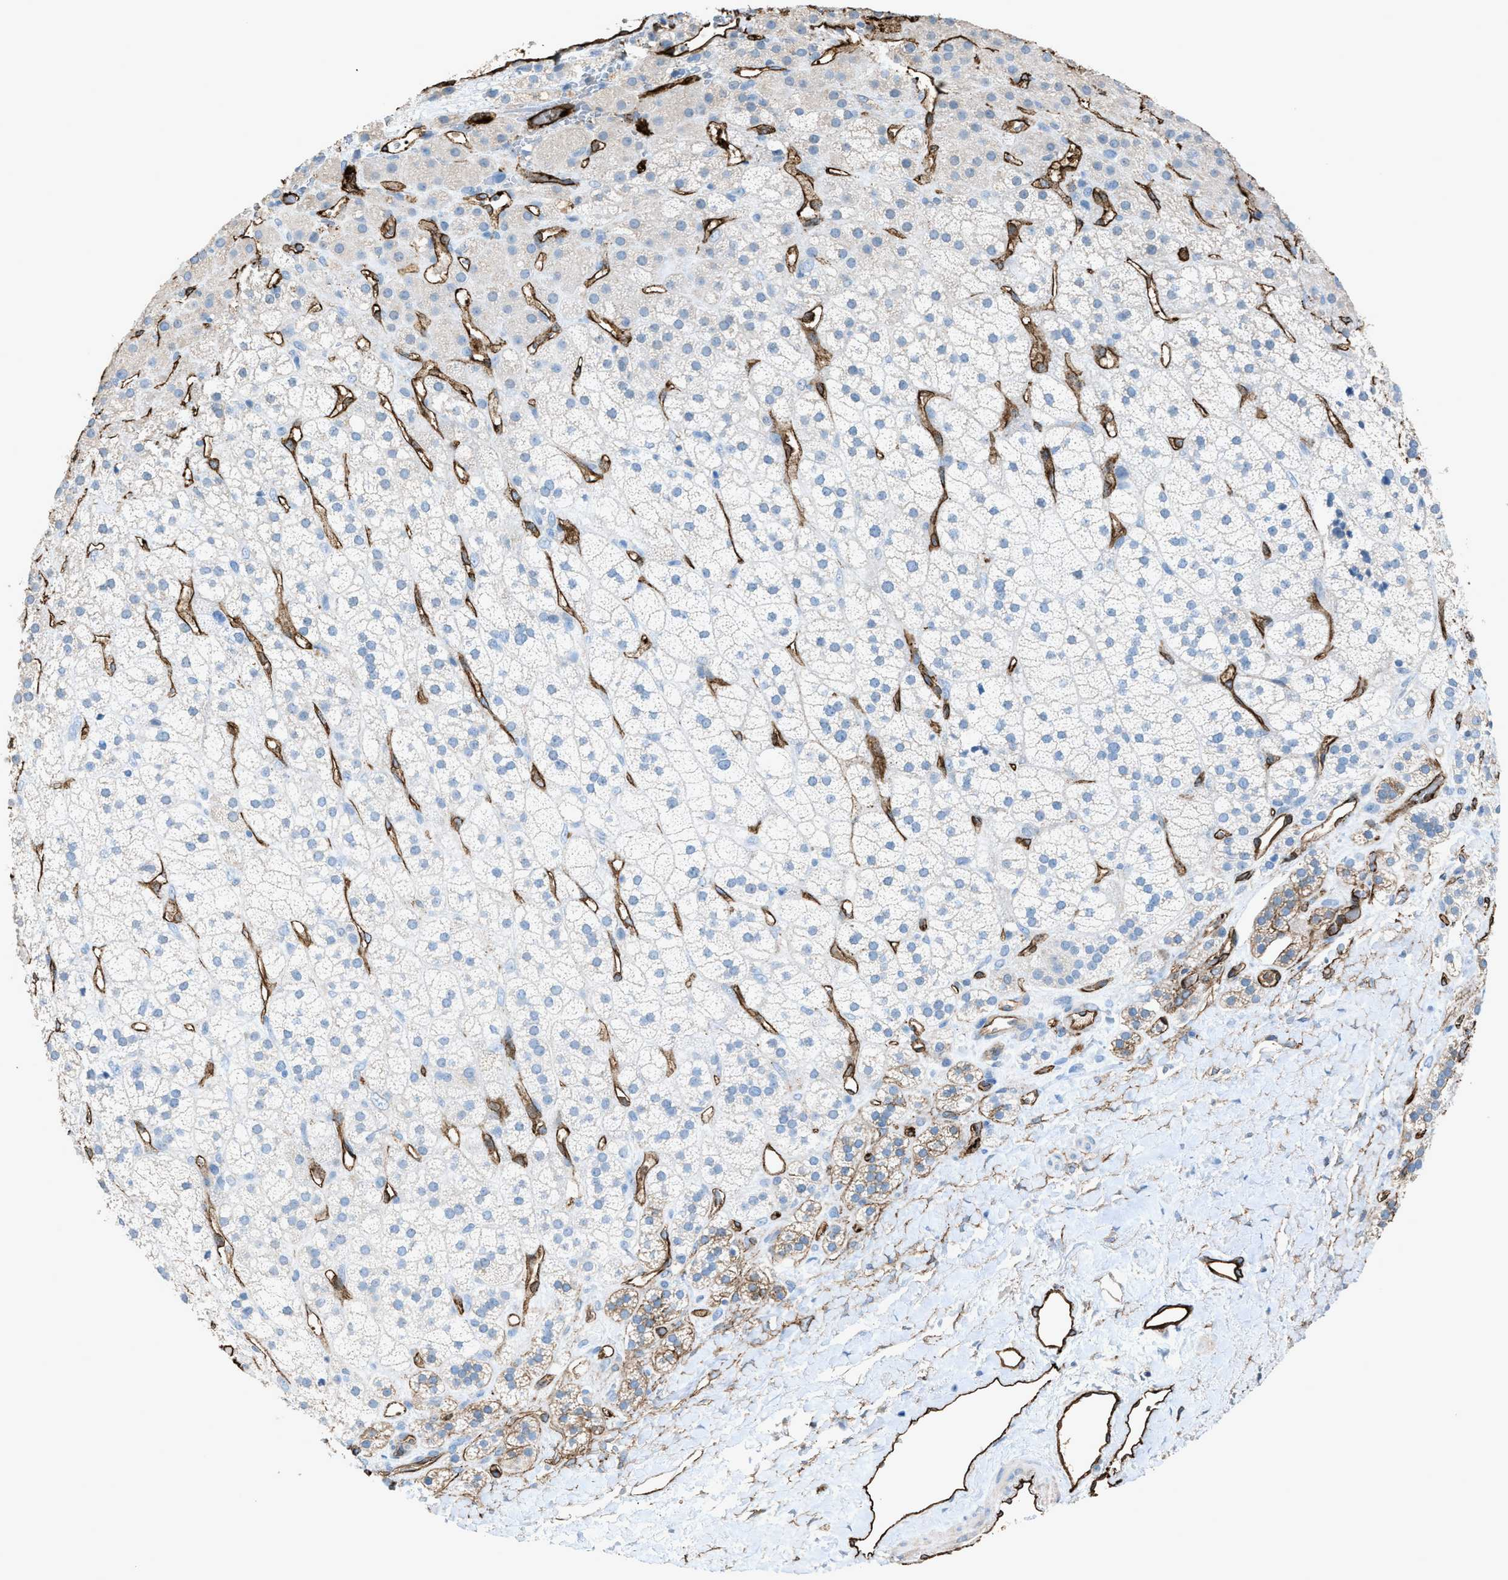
{"staining": {"intensity": "negative", "quantity": "none", "location": "none"}, "tissue": "adrenal gland", "cell_type": "Glandular cells", "image_type": "normal", "snomed": [{"axis": "morphology", "description": "Normal tissue, NOS"}, {"axis": "topography", "description": "Adrenal gland"}], "caption": "DAB immunohistochemical staining of normal human adrenal gland exhibits no significant positivity in glandular cells. Brightfield microscopy of immunohistochemistry (IHC) stained with DAB (3,3'-diaminobenzidine) (brown) and hematoxylin (blue), captured at high magnification.", "gene": "SLC22A15", "patient": {"sex": "male", "age": 56}}